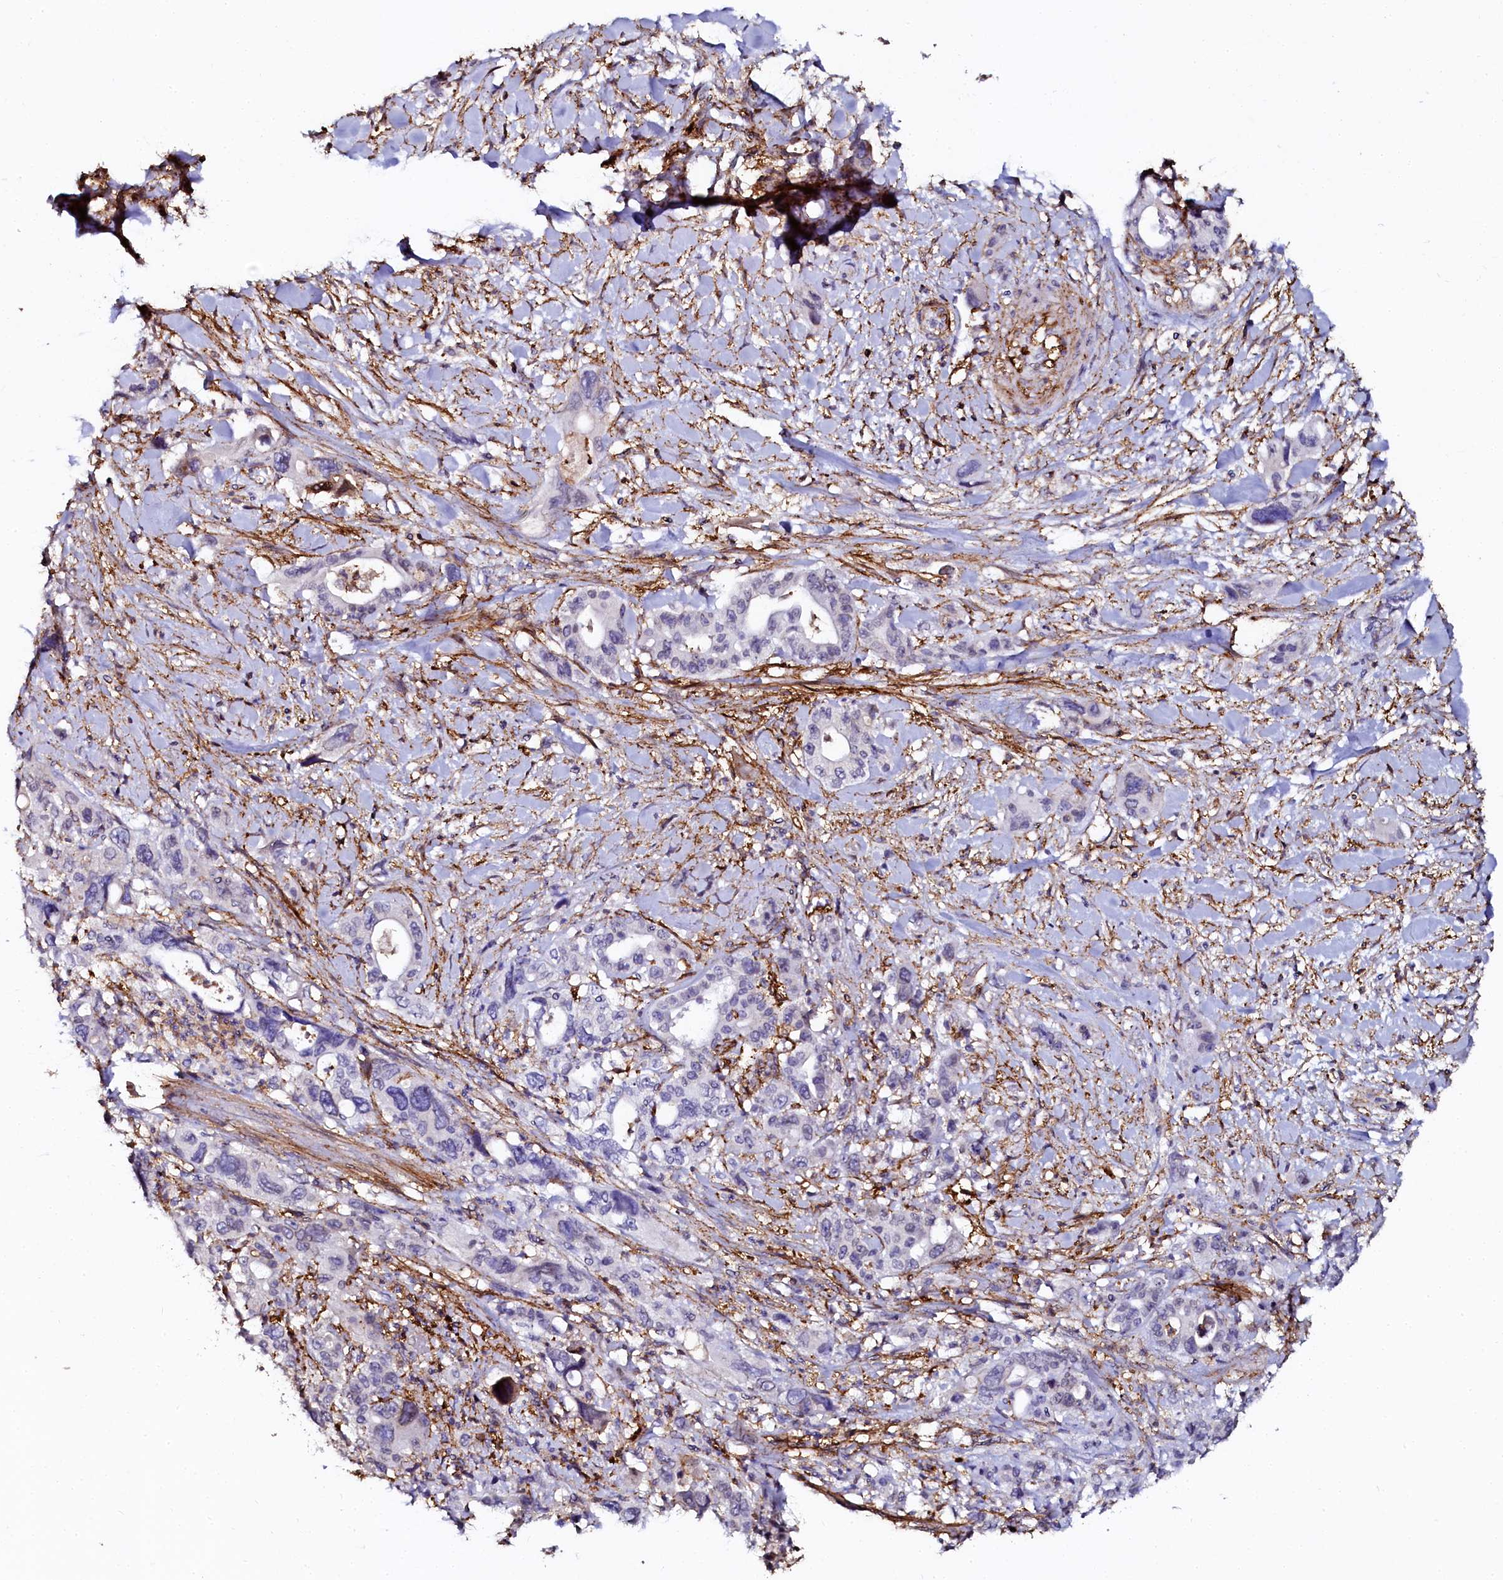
{"staining": {"intensity": "negative", "quantity": "none", "location": "none"}, "tissue": "pancreatic cancer", "cell_type": "Tumor cells", "image_type": "cancer", "snomed": [{"axis": "morphology", "description": "Adenocarcinoma, NOS"}, {"axis": "topography", "description": "Pancreas"}], "caption": "IHC of human pancreatic cancer (adenocarcinoma) displays no staining in tumor cells.", "gene": "AAAS", "patient": {"sex": "male", "age": 46}}